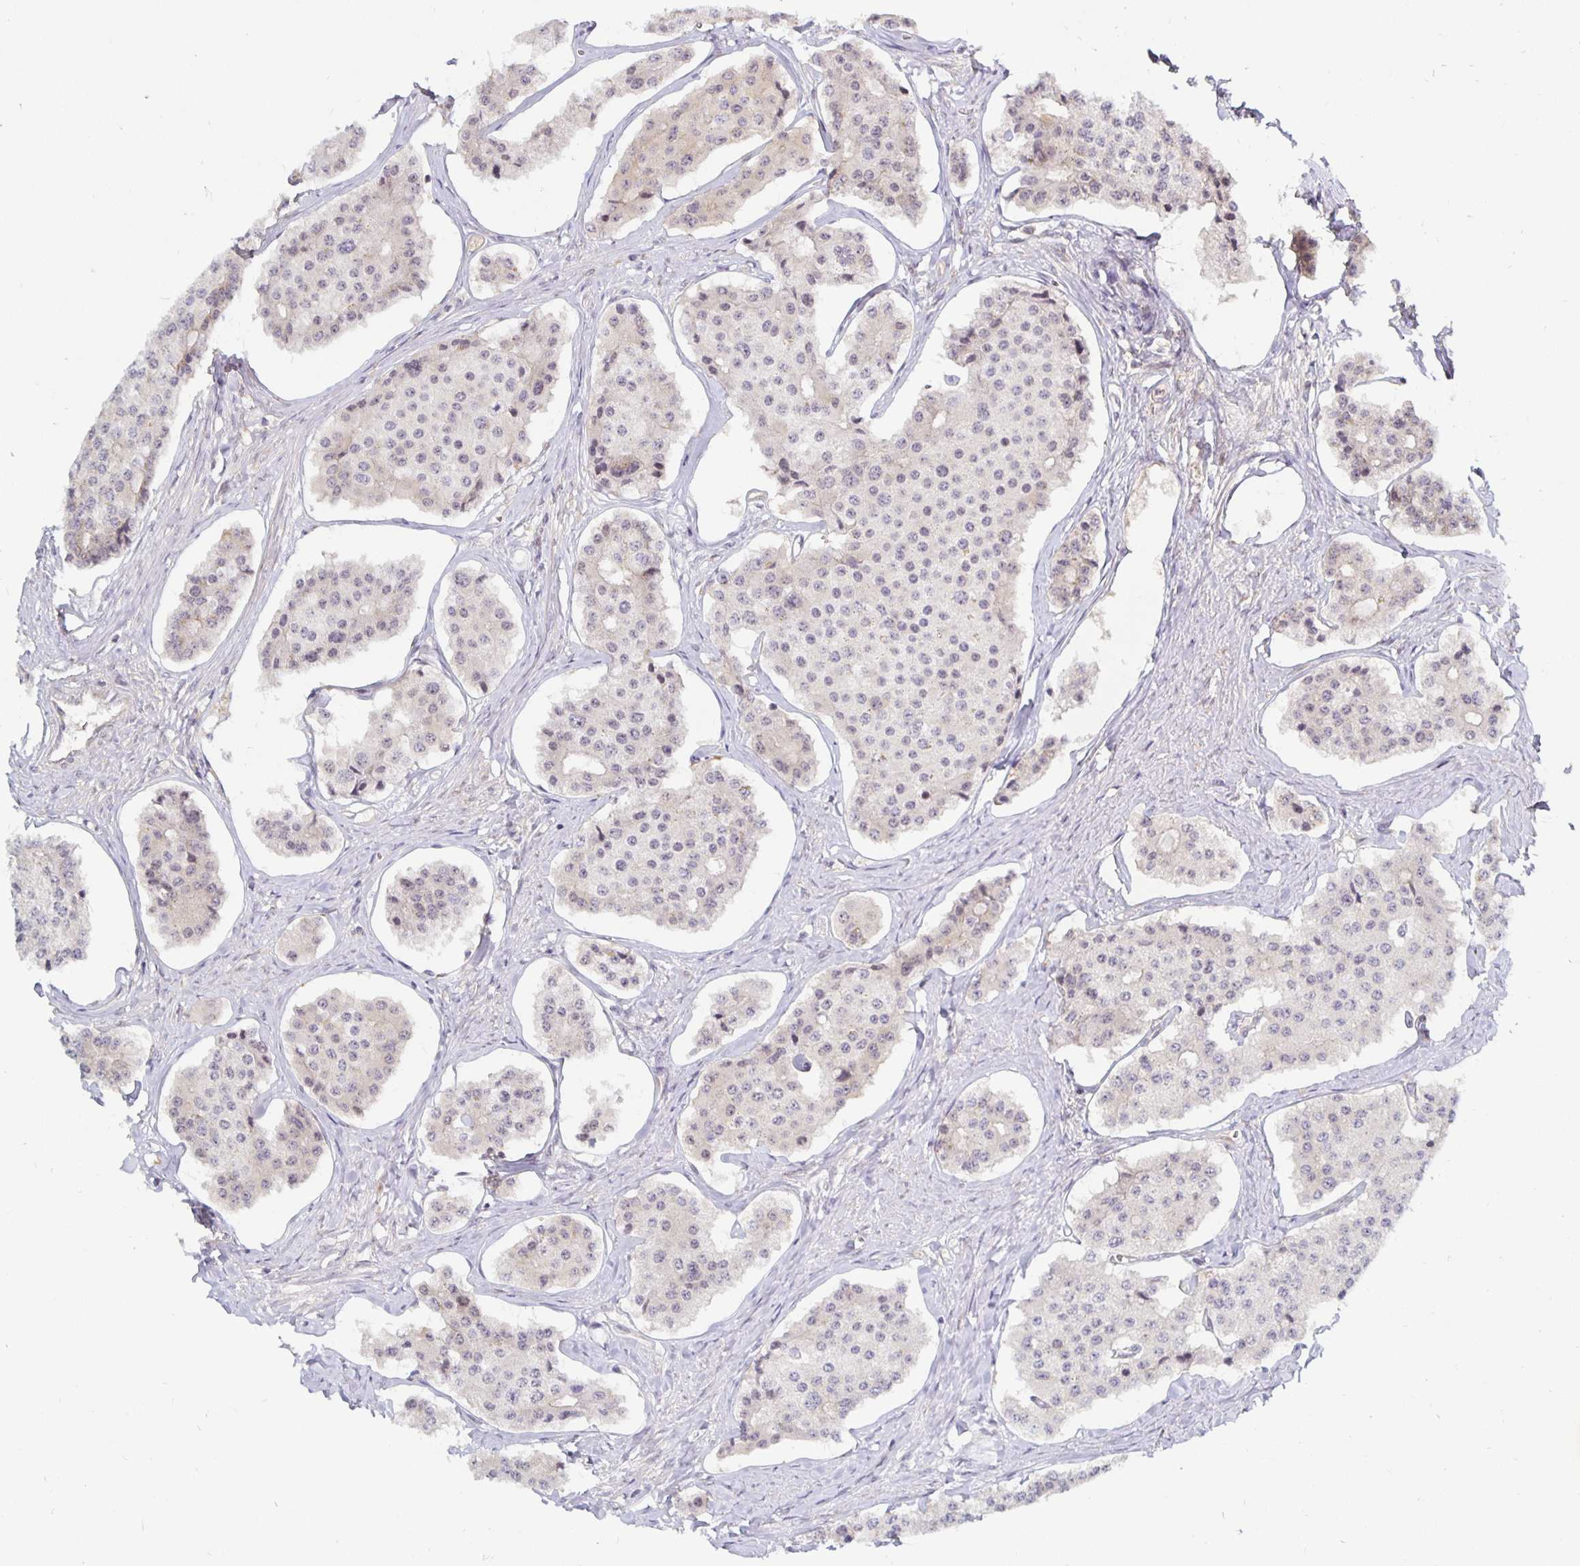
{"staining": {"intensity": "weak", "quantity": "25%-75%", "location": "cytoplasmic/membranous"}, "tissue": "carcinoid", "cell_type": "Tumor cells", "image_type": "cancer", "snomed": [{"axis": "morphology", "description": "Carcinoid, malignant, NOS"}, {"axis": "topography", "description": "Small intestine"}], "caption": "This photomicrograph shows carcinoid stained with IHC to label a protein in brown. The cytoplasmic/membranous of tumor cells show weak positivity for the protein. Nuclei are counter-stained blue.", "gene": "PDAP1", "patient": {"sex": "female", "age": 65}}